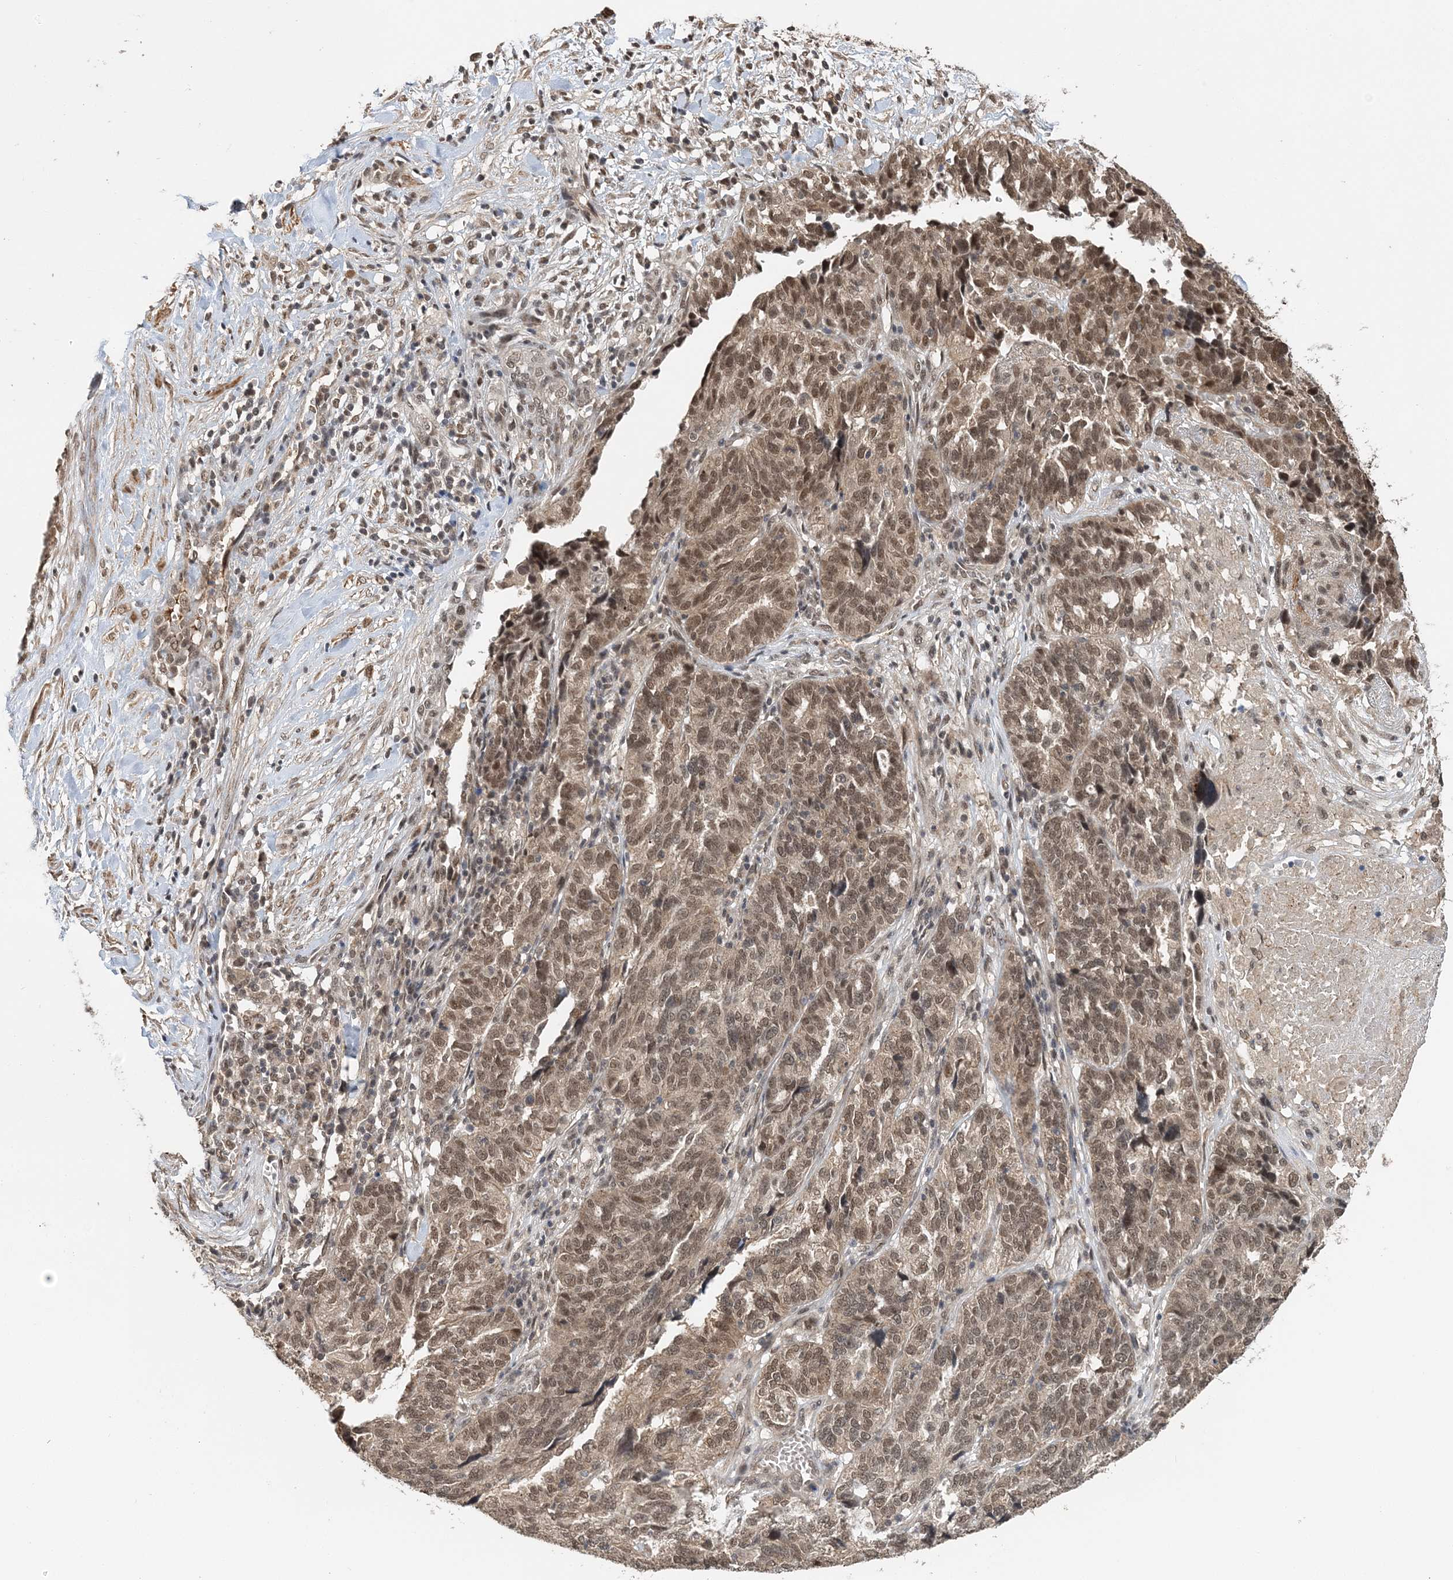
{"staining": {"intensity": "moderate", "quantity": ">75%", "location": "cytoplasmic/membranous,nuclear"}, "tissue": "ovarian cancer", "cell_type": "Tumor cells", "image_type": "cancer", "snomed": [{"axis": "morphology", "description": "Cystadenocarcinoma, serous, NOS"}, {"axis": "topography", "description": "Ovary"}], "caption": "IHC staining of ovarian cancer (serous cystadenocarcinoma), which shows medium levels of moderate cytoplasmic/membranous and nuclear staining in about >75% of tumor cells indicating moderate cytoplasmic/membranous and nuclear protein staining. The staining was performed using DAB (3,3'-diaminobenzidine) (brown) for protein detection and nuclei were counterstained in hematoxylin (blue).", "gene": "TSHZ2", "patient": {"sex": "female", "age": 59}}